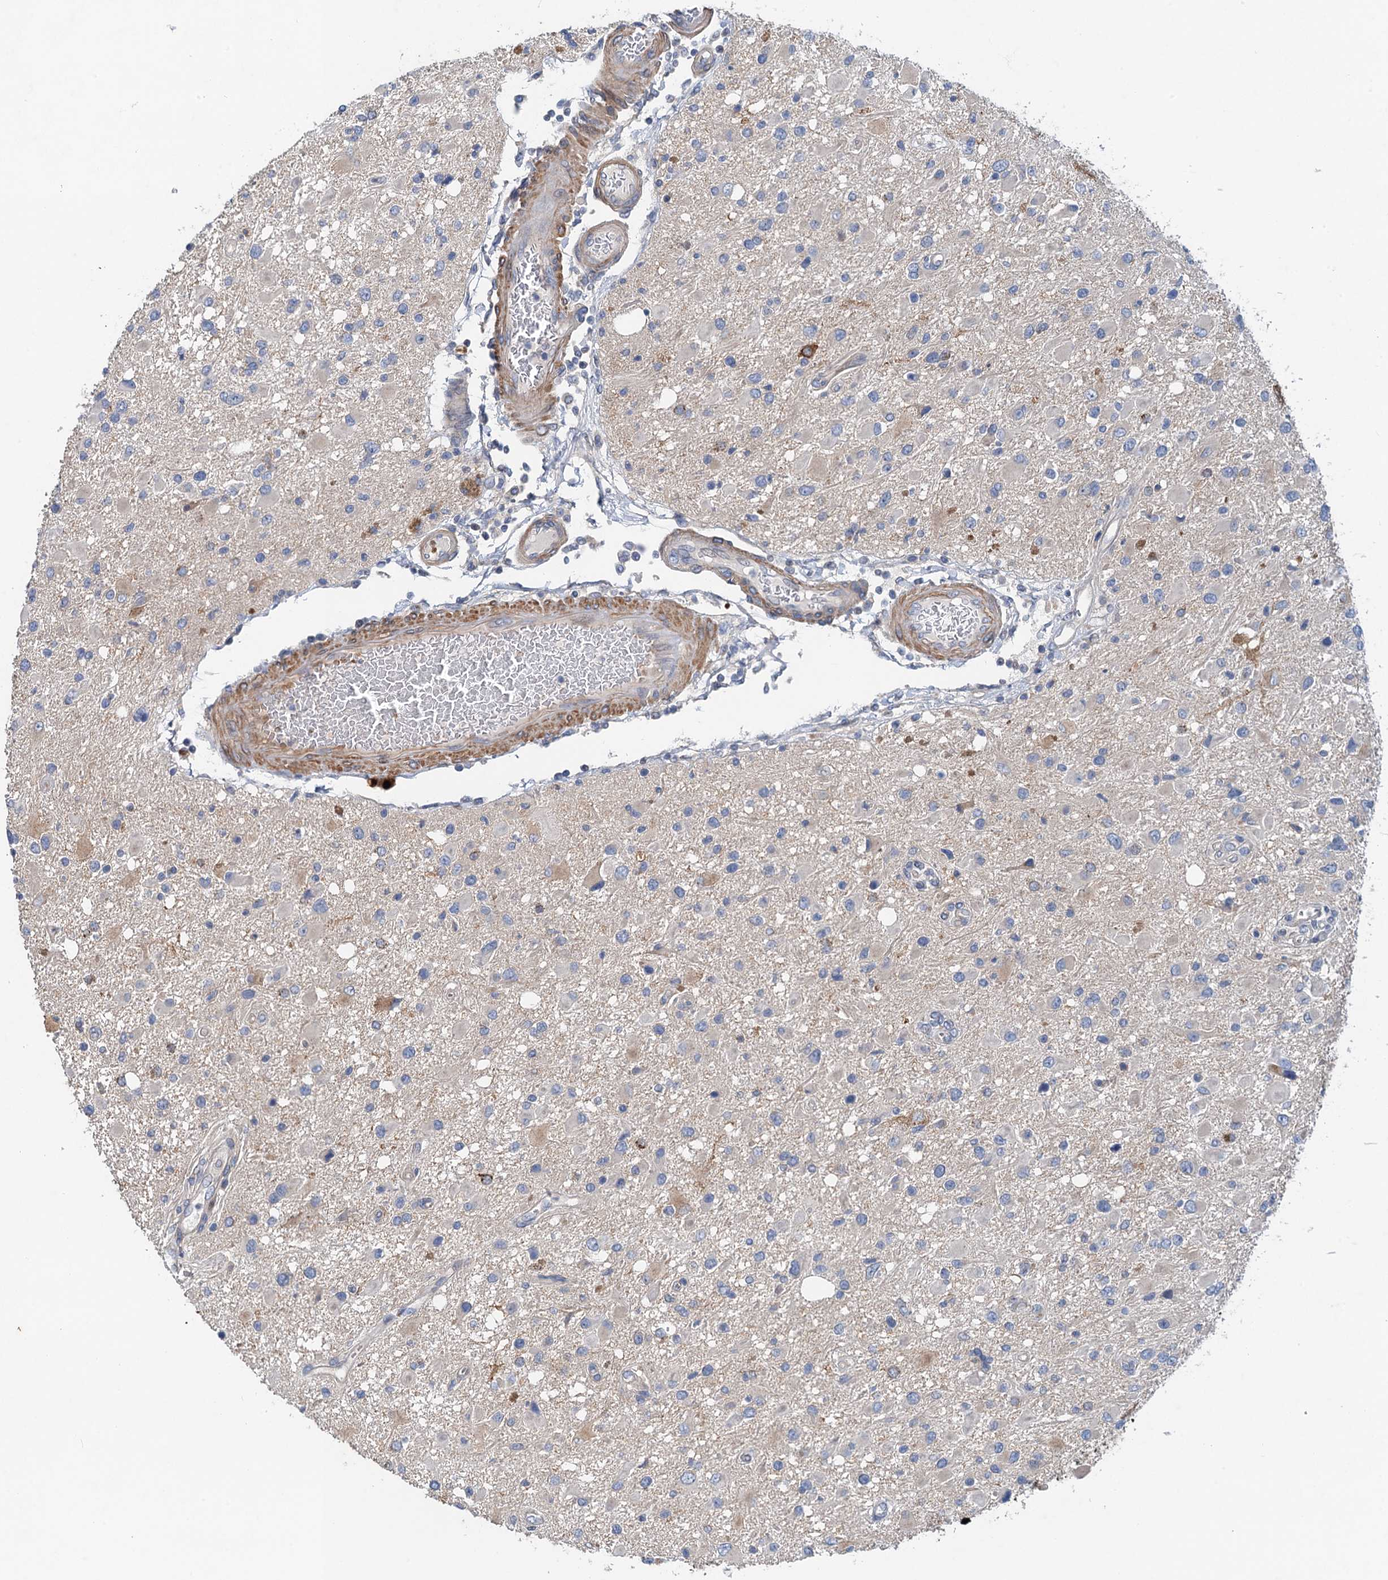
{"staining": {"intensity": "negative", "quantity": "none", "location": "none"}, "tissue": "glioma", "cell_type": "Tumor cells", "image_type": "cancer", "snomed": [{"axis": "morphology", "description": "Glioma, malignant, High grade"}, {"axis": "topography", "description": "Brain"}], "caption": "Glioma stained for a protein using IHC demonstrates no staining tumor cells.", "gene": "NBEA", "patient": {"sex": "male", "age": 53}}